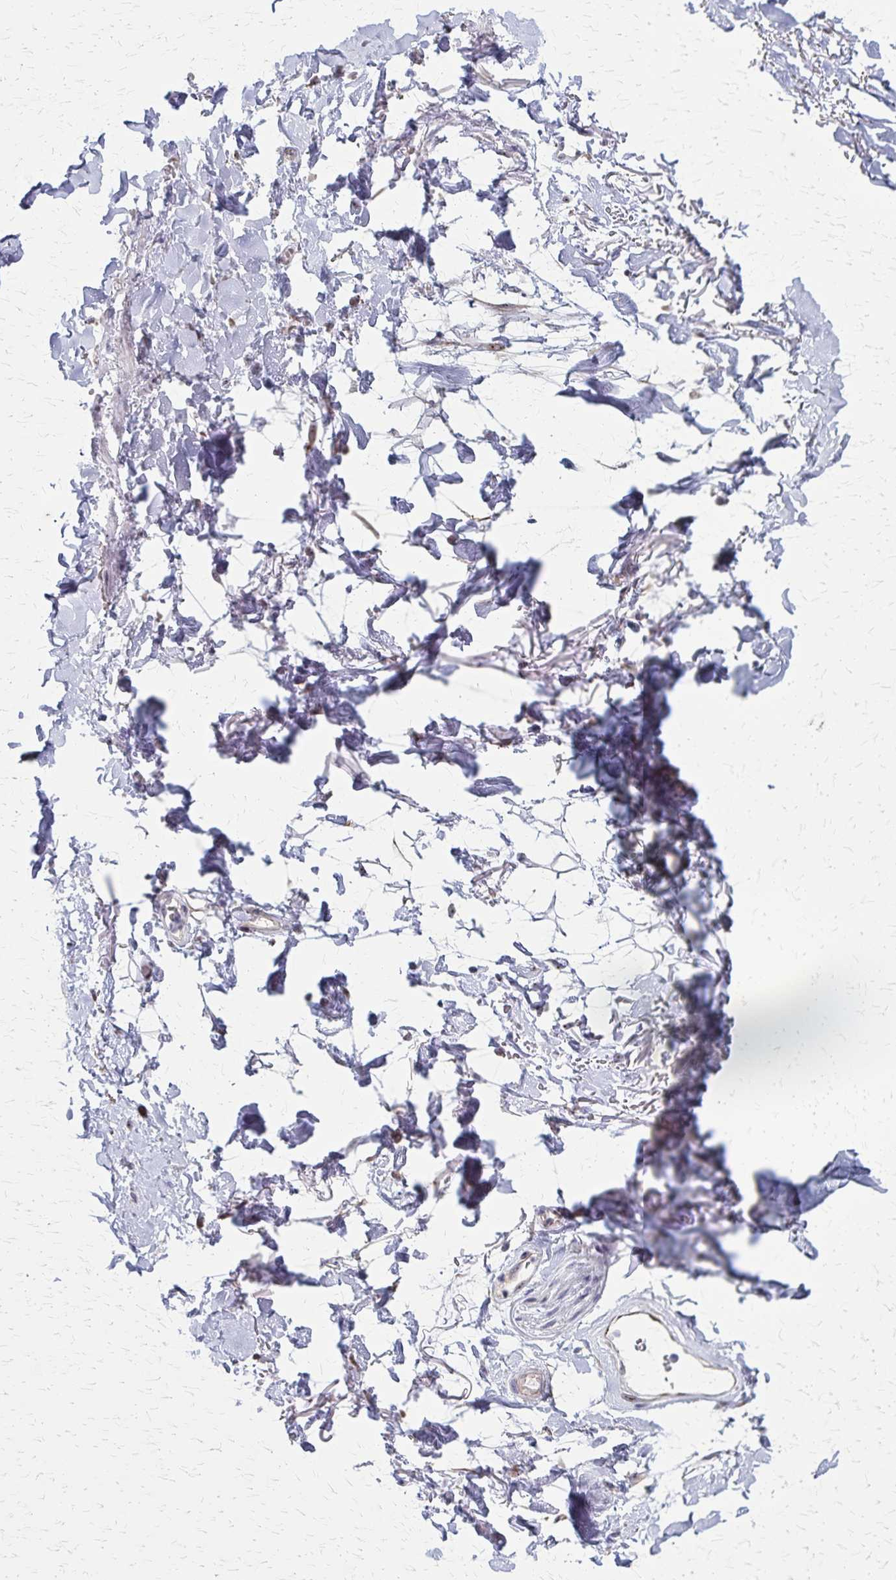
{"staining": {"intensity": "negative", "quantity": "none", "location": "none"}, "tissue": "adipose tissue", "cell_type": "Adipocytes", "image_type": "normal", "snomed": [{"axis": "morphology", "description": "Normal tissue, NOS"}, {"axis": "topography", "description": "Anal"}, {"axis": "topography", "description": "Peripheral nerve tissue"}], "caption": "The photomicrograph displays no significant staining in adipocytes of adipose tissue.", "gene": "DLK2", "patient": {"sex": "male", "age": 78}}